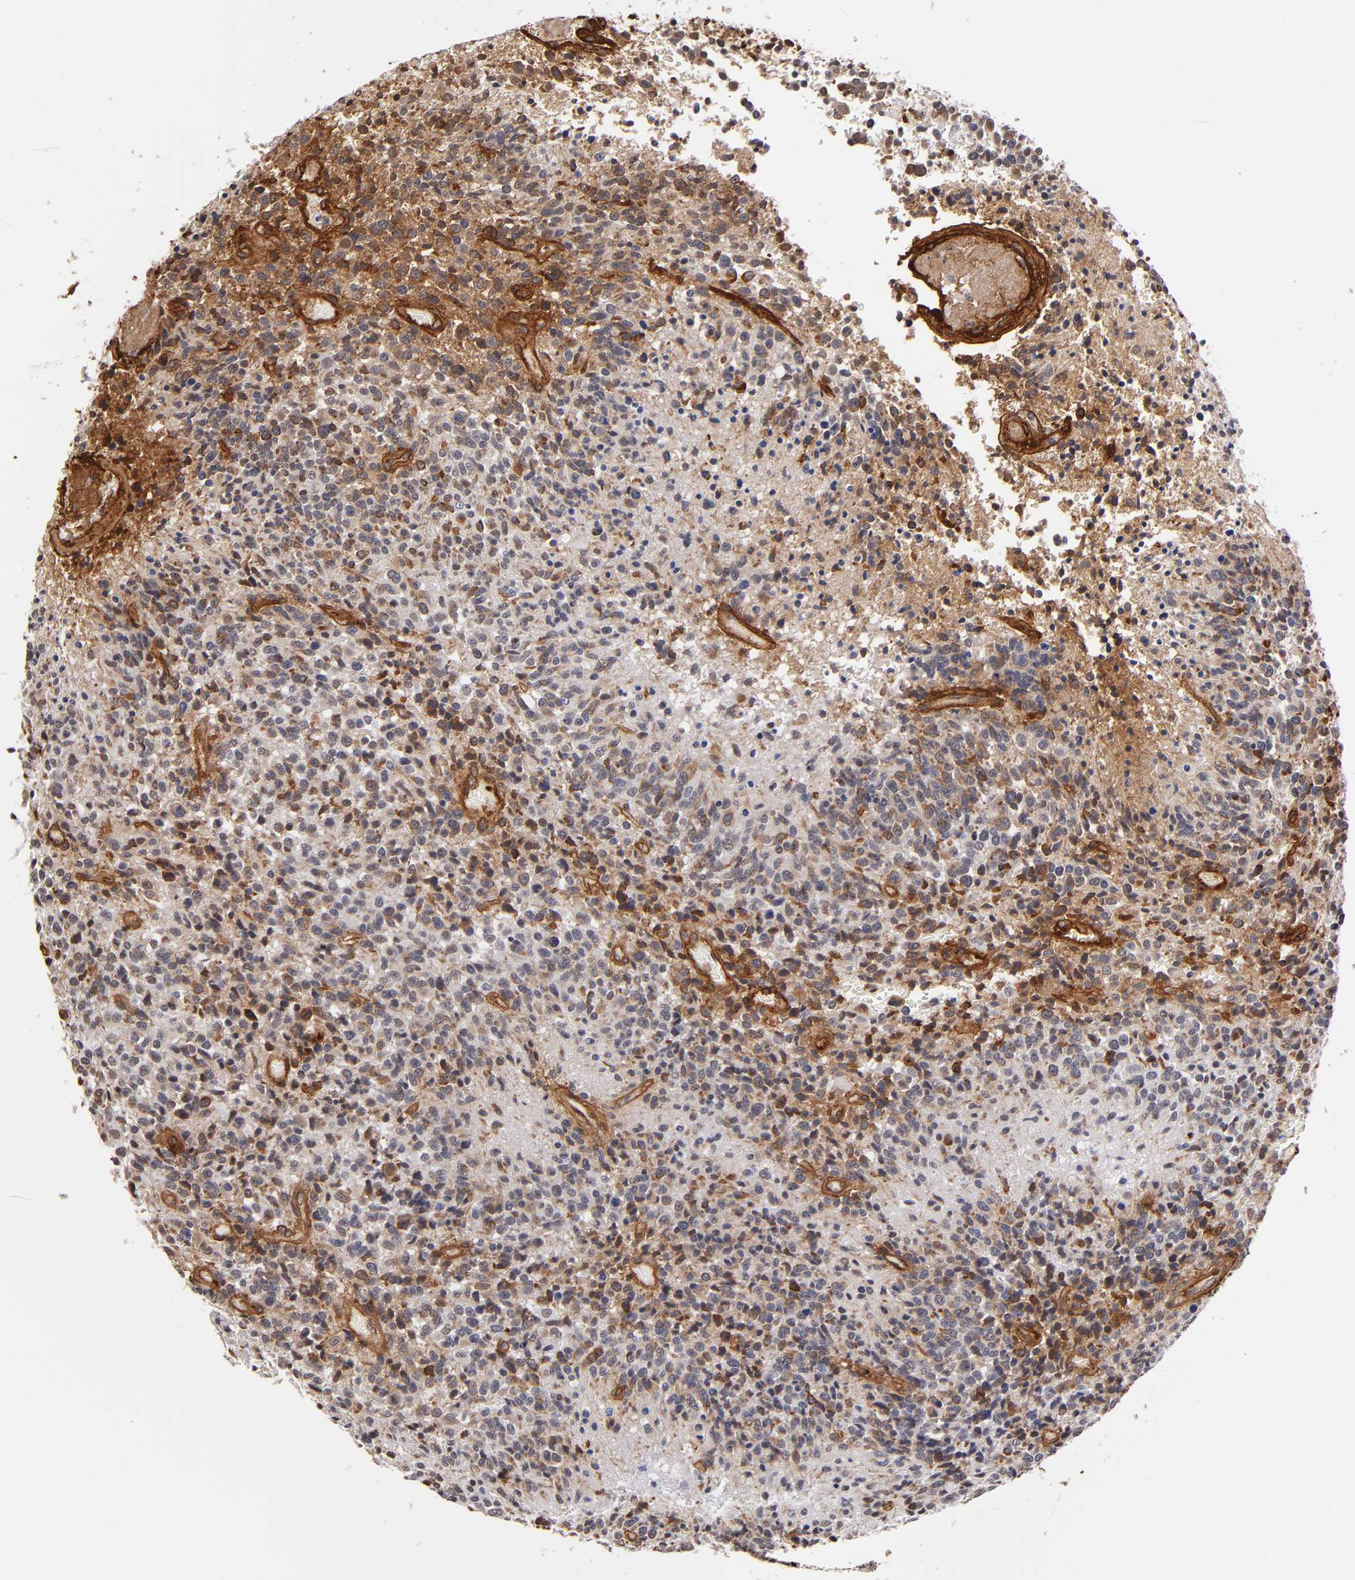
{"staining": {"intensity": "weak", "quantity": "25%-75%", "location": "cytoplasmic/membranous,nuclear"}, "tissue": "glioma", "cell_type": "Tumor cells", "image_type": "cancer", "snomed": [{"axis": "morphology", "description": "Glioma, malignant, High grade"}, {"axis": "topography", "description": "Brain"}], "caption": "A photomicrograph of glioma stained for a protein reveals weak cytoplasmic/membranous and nuclear brown staining in tumor cells.", "gene": "LAMC1", "patient": {"sex": "male", "age": 36}}